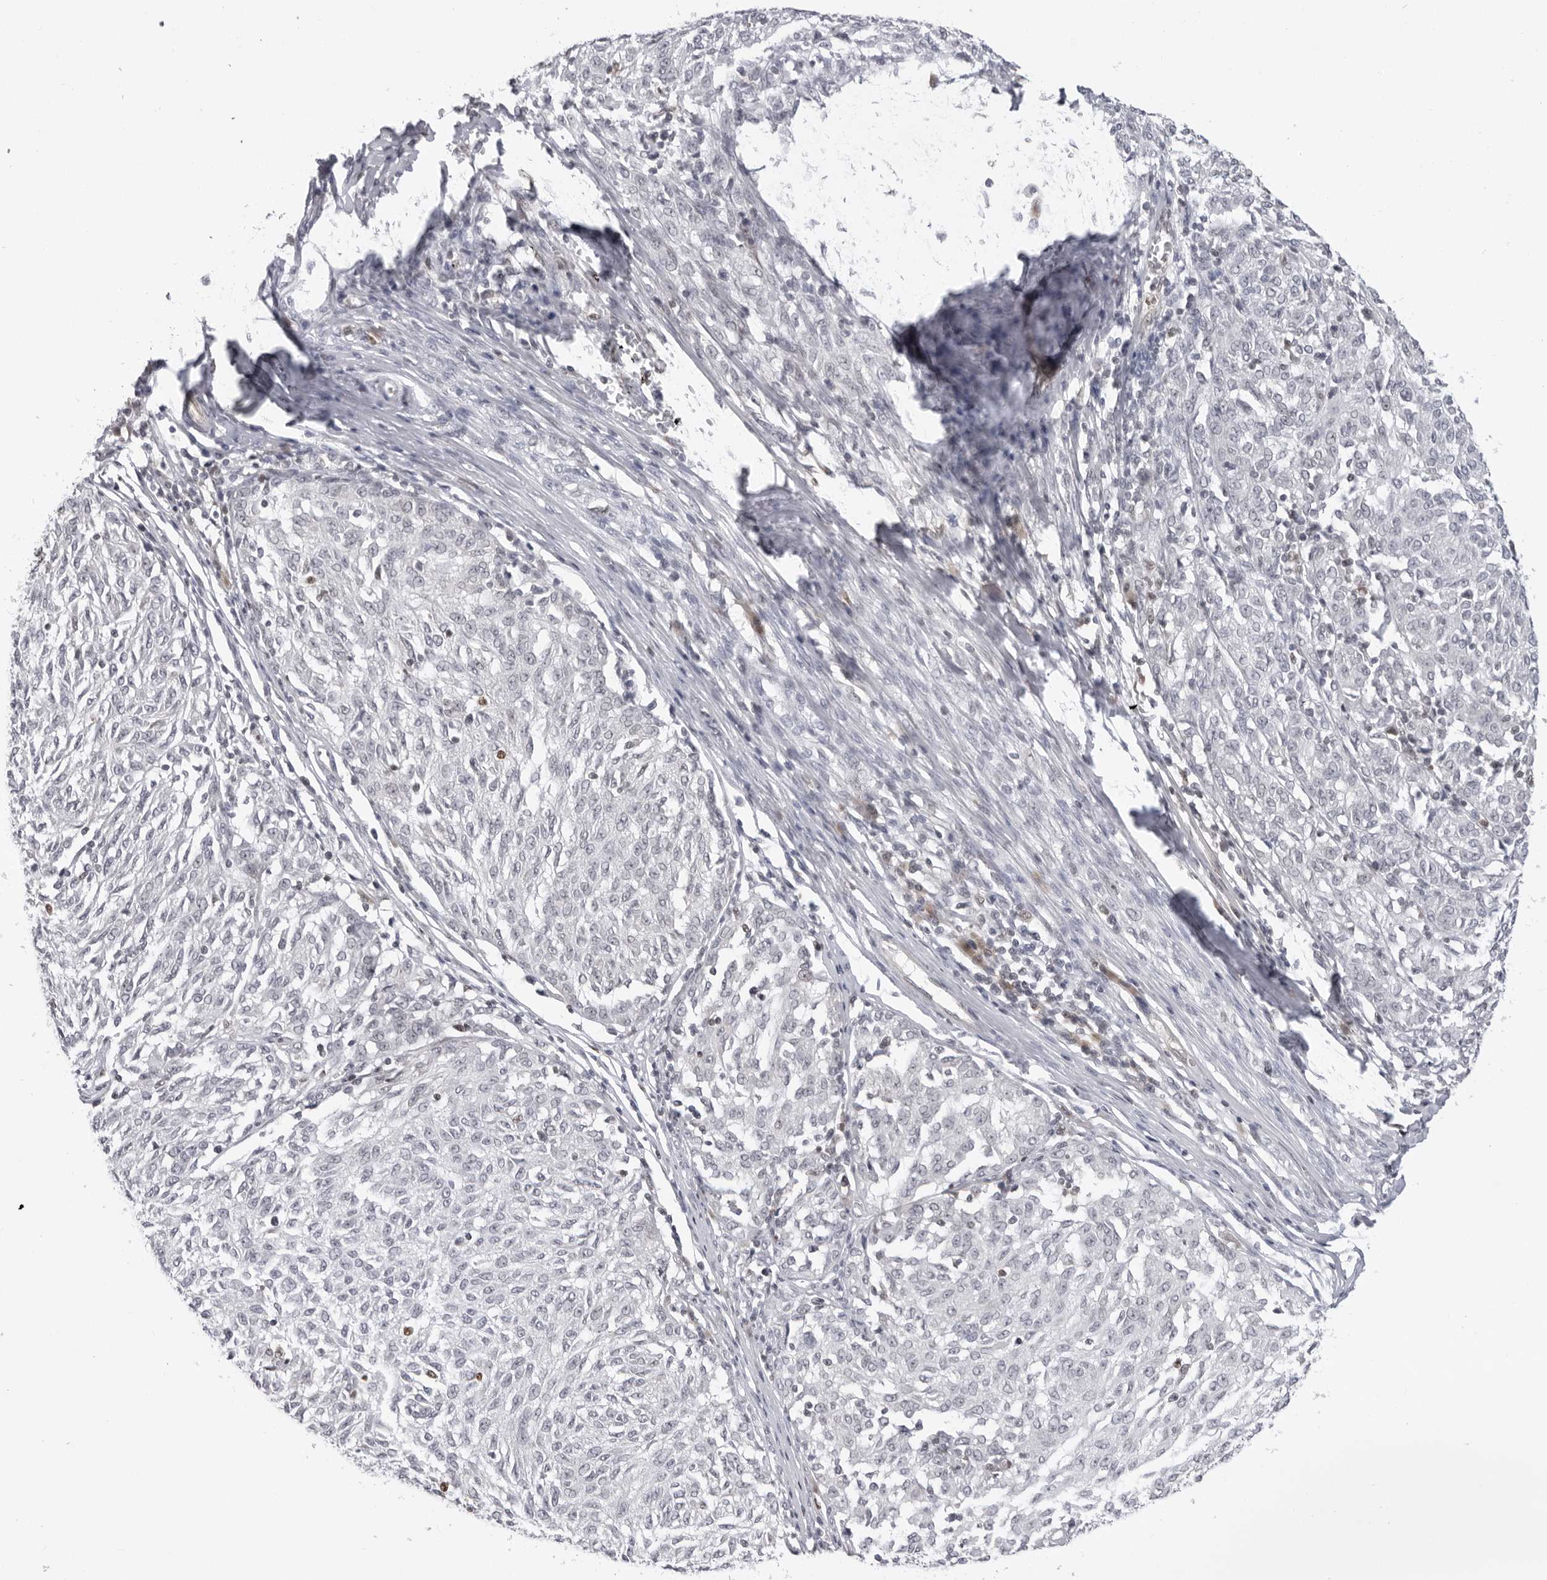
{"staining": {"intensity": "negative", "quantity": "none", "location": "none"}, "tissue": "melanoma", "cell_type": "Tumor cells", "image_type": "cancer", "snomed": [{"axis": "morphology", "description": "Malignant melanoma, NOS"}, {"axis": "topography", "description": "Skin"}], "caption": "Immunohistochemistry (IHC) photomicrograph of neoplastic tissue: human melanoma stained with DAB shows no significant protein staining in tumor cells.", "gene": "CASP7", "patient": {"sex": "female", "age": 72}}